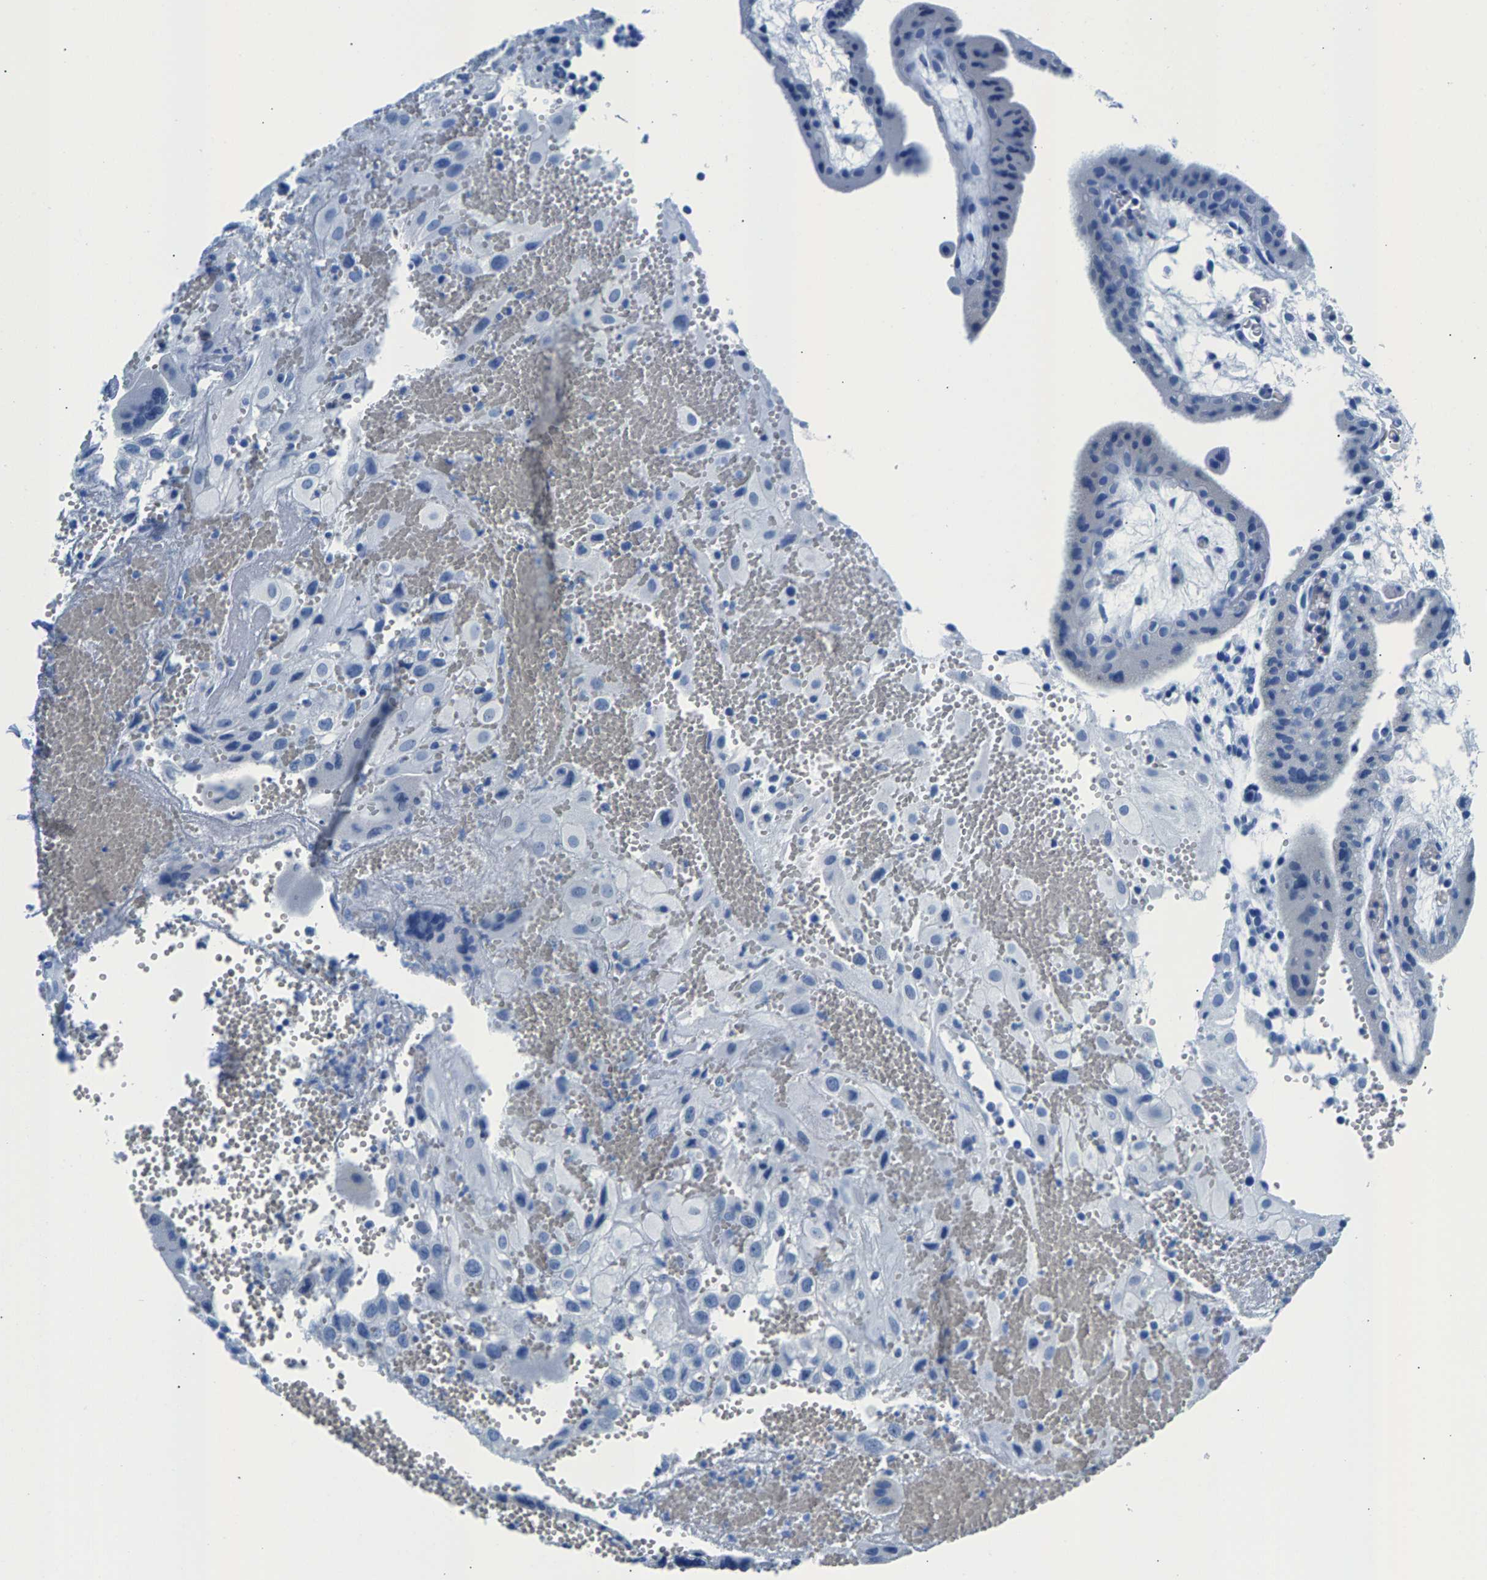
{"staining": {"intensity": "negative", "quantity": "none", "location": "none"}, "tissue": "placenta", "cell_type": "Decidual cells", "image_type": "normal", "snomed": [{"axis": "morphology", "description": "Normal tissue, NOS"}, {"axis": "topography", "description": "Placenta"}], "caption": "This is an immunohistochemistry (IHC) photomicrograph of unremarkable placenta. There is no expression in decidual cells.", "gene": "CPS1", "patient": {"sex": "female", "age": 18}}